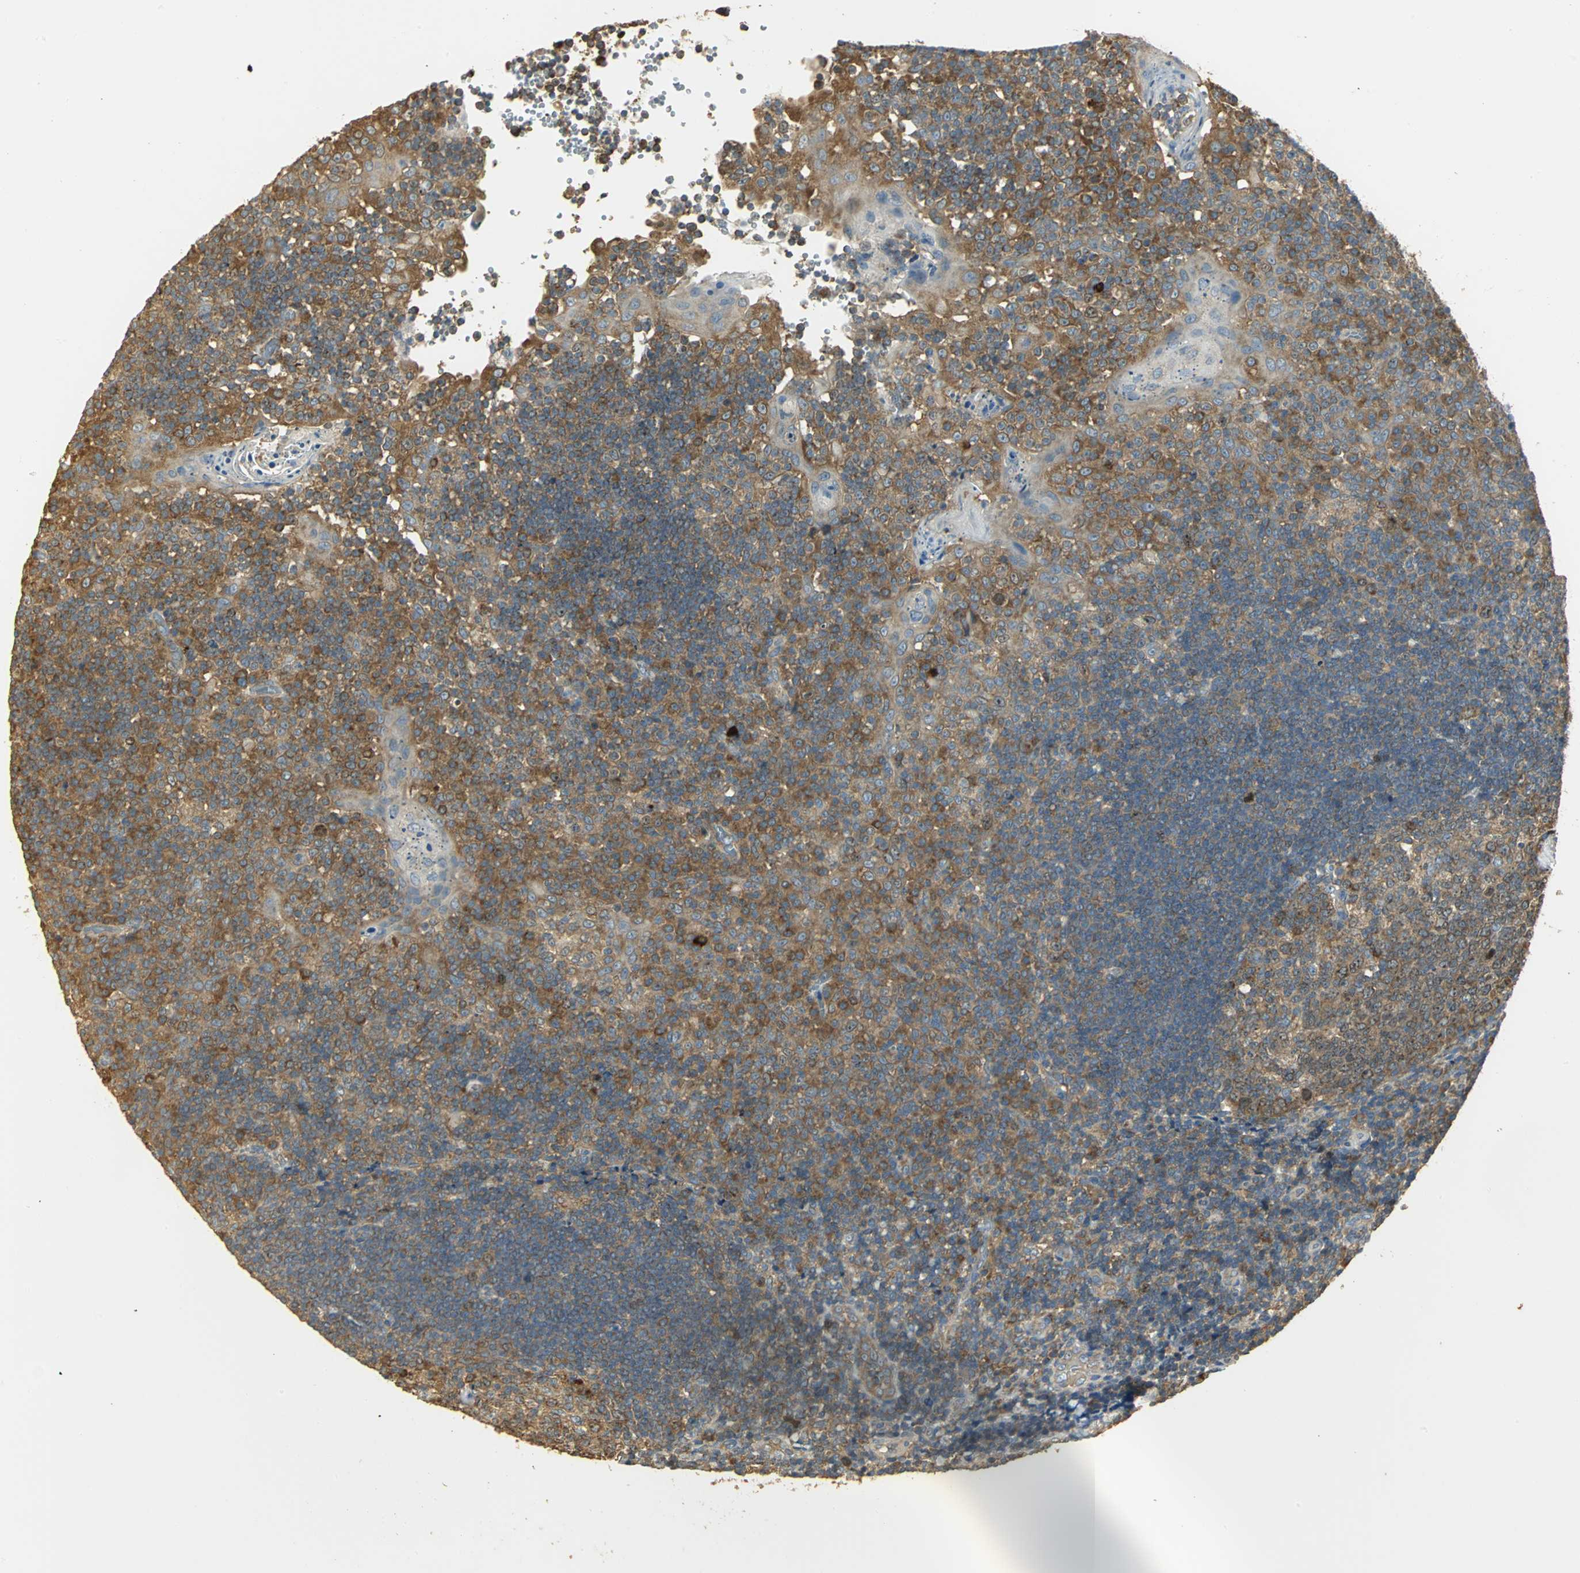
{"staining": {"intensity": "moderate", "quantity": ">75%", "location": "cytoplasmic/membranous"}, "tissue": "tonsil", "cell_type": "Germinal center cells", "image_type": "normal", "snomed": [{"axis": "morphology", "description": "Normal tissue, NOS"}, {"axis": "topography", "description": "Tonsil"}], "caption": "Protein analysis of benign tonsil shows moderate cytoplasmic/membranous positivity in about >75% of germinal center cells.", "gene": "RARS1", "patient": {"sex": "female", "age": 40}}